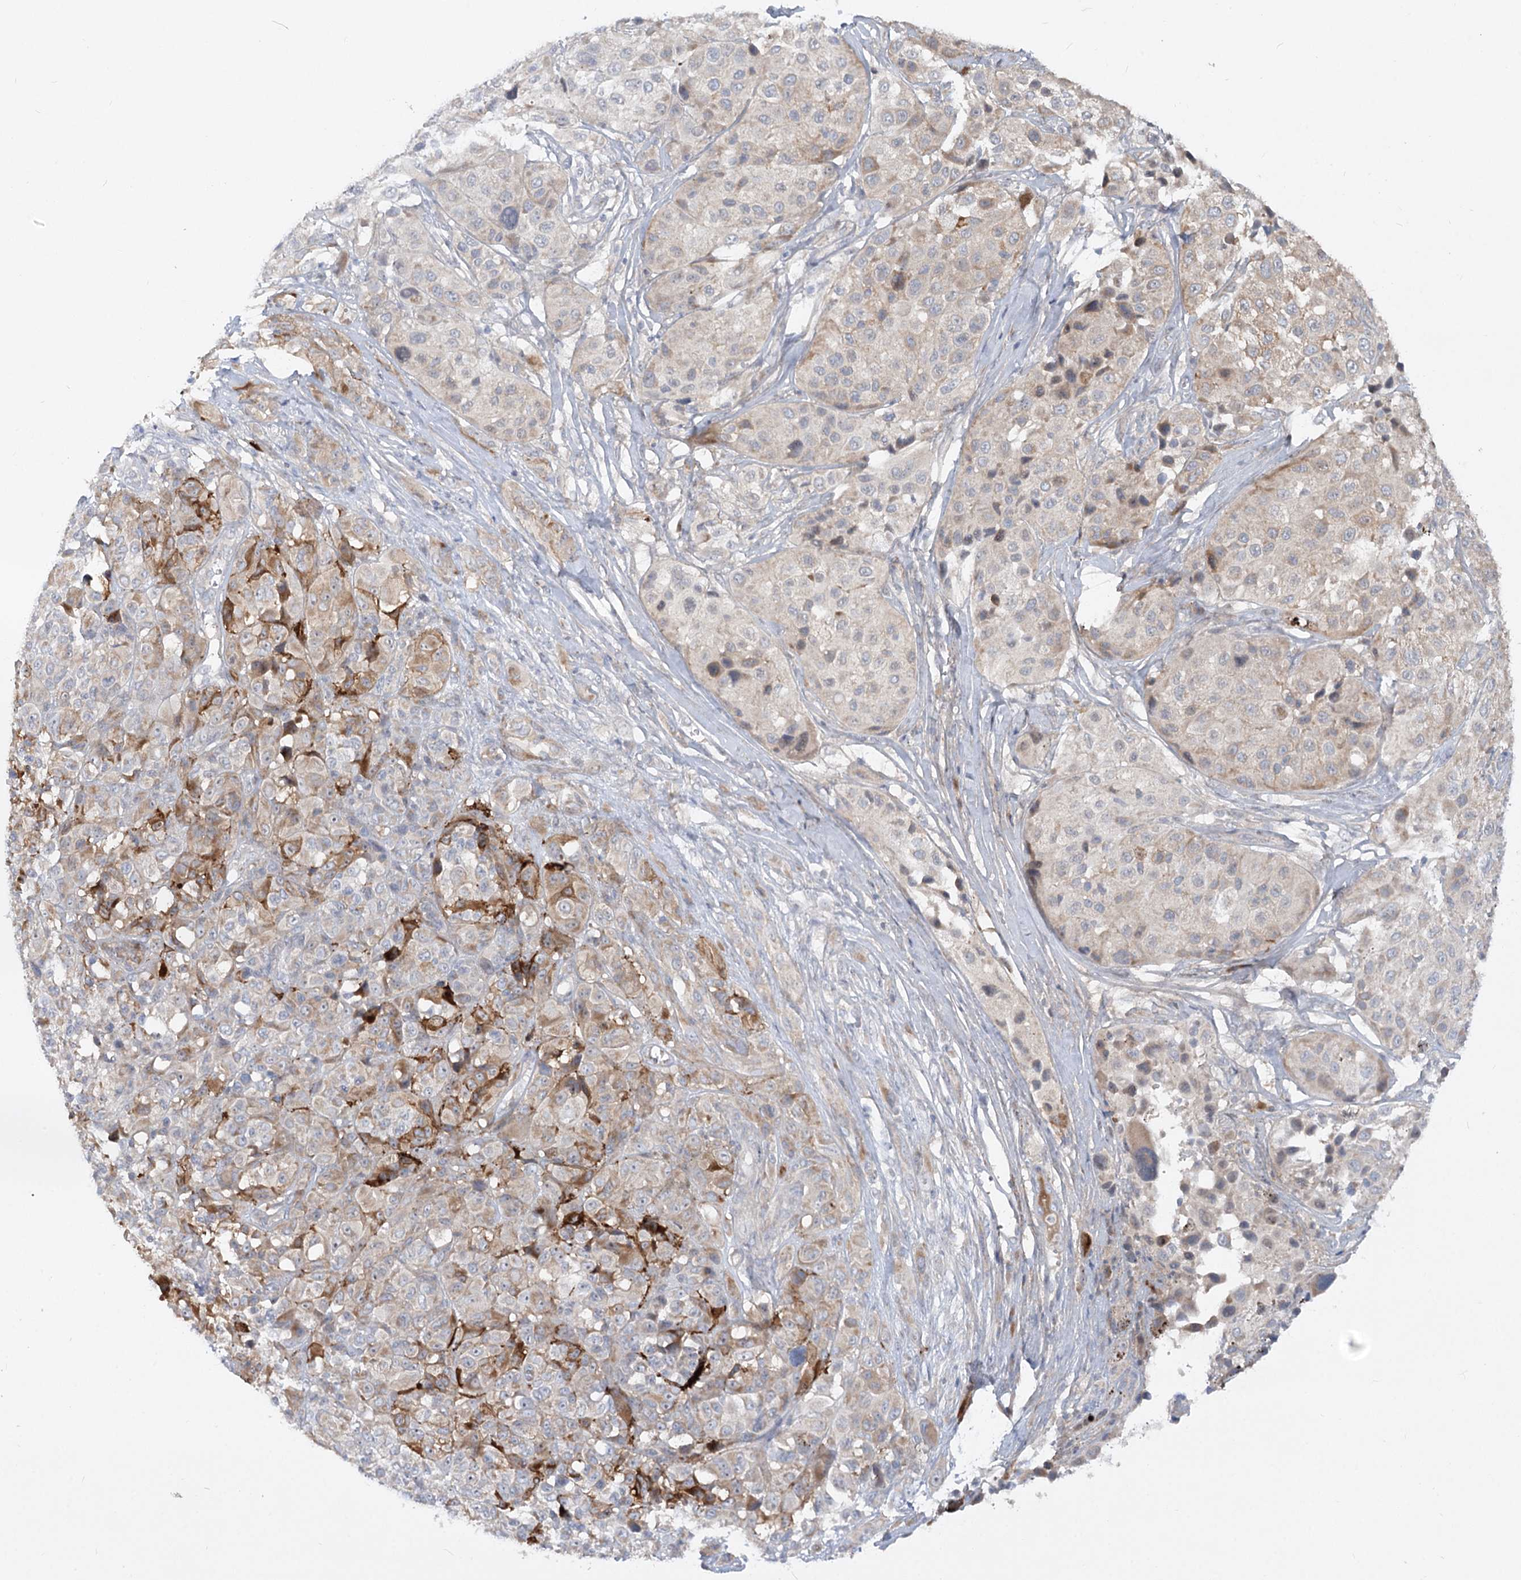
{"staining": {"intensity": "weak", "quantity": "25%-75%", "location": "cytoplasmic/membranous"}, "tissue": "melanoma", "cell_type": "Tumor cells", "image_type": "cancer", "snomed": [{"axis": "morphology", "description": "Malignant melanoma, NOS"}, {"axis": "topography", "description": "Skin of trunk"}], "caption": "Tumor cells demonstrate weak cytoplasmic/membranous expression in approximately 25%-75% of cells in malignant melanoma.", "gene": "FGF19", "patient": {"sex": "male", "age": 71}}